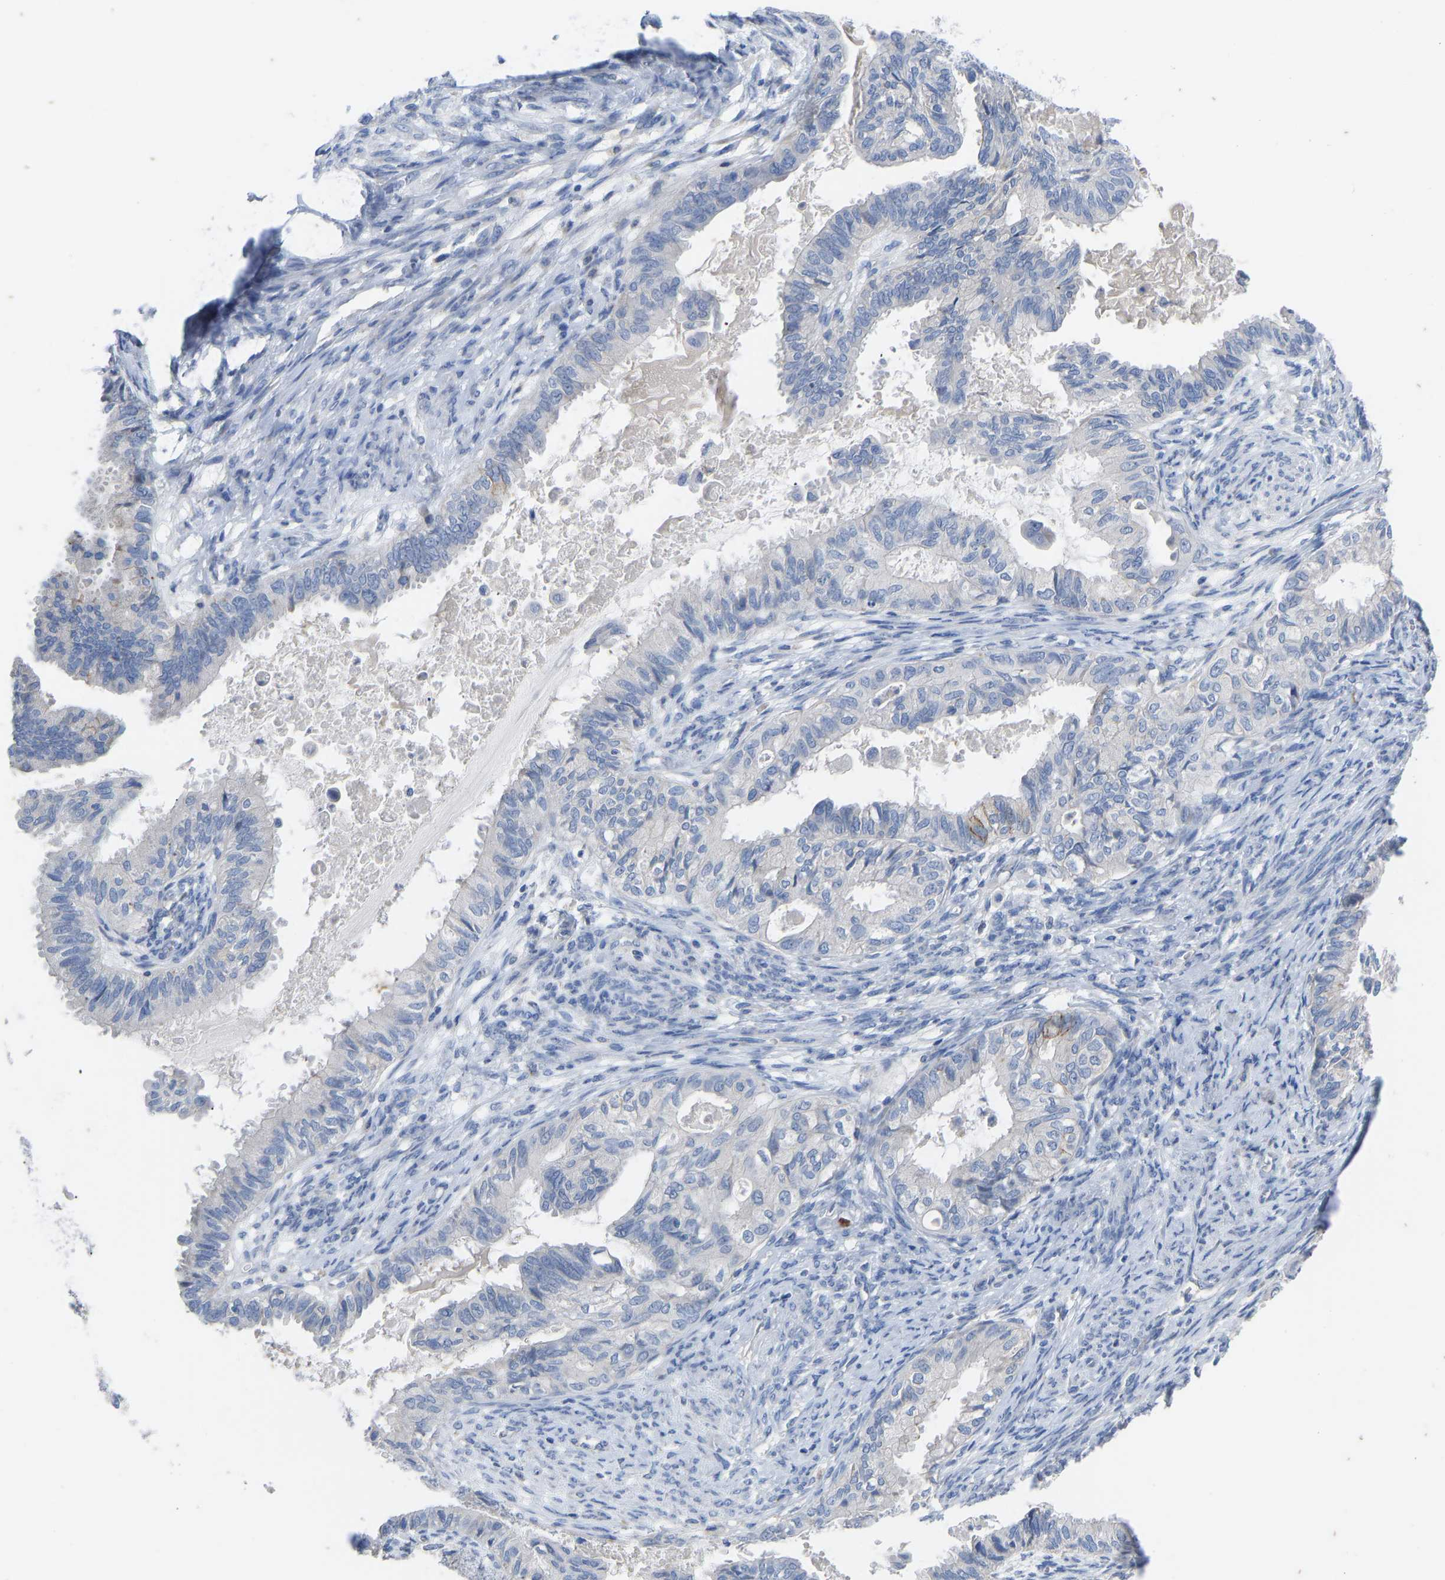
{"staining": {"intensity": "negative", "quantity": "none", "location": "none"}, "tissue": "cervical cancer", "cell_type": "Tumor cells", "image_type": "cancer", "snomed": [{"axis": "morphology", "description": "Normal tissue, NOS"}, {"axis": "morphology", "description": "Adenocarcinoma, NOS"}, {"axis": "topography", "description": "Cervix"}, {"axis": "topography", "description": "Endometrium"}], "caption": "Photomicrograph shows no significant protein staining in tumor cells of adenocarcinoma (cervical).", "gene": "OLIG2", "patient": {"sex": "female", "age": 86}}